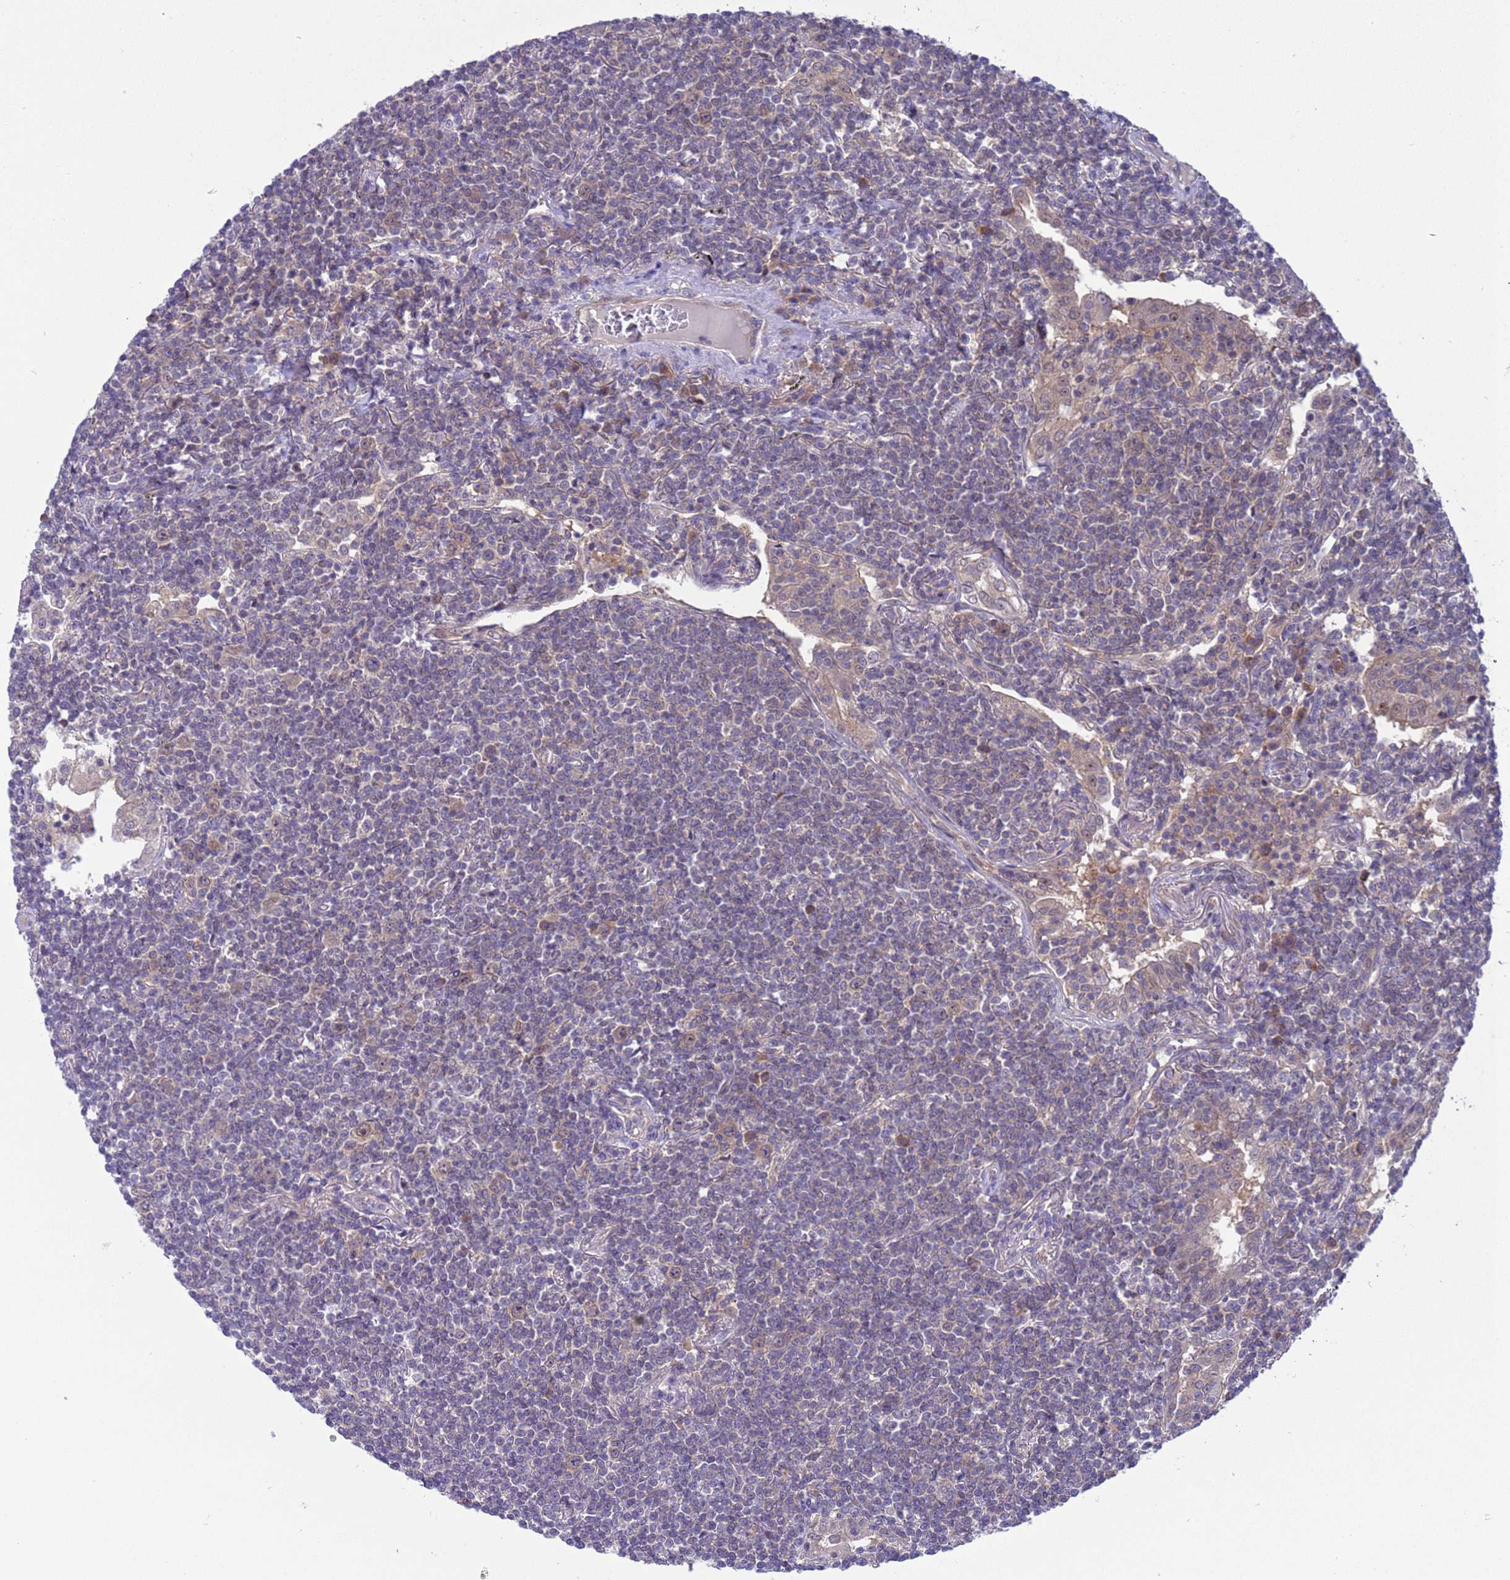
{"staining": {"intensity": "negative", "quantity": "none", "location": "none"}, "tissue": "lymphoma", "cell_type": "Tumor cells", "image_type": "cancer", "snomed": [{"axis": "morphology", "description": "Malignant lymphoma, non-Hodgkin's type, Low grade"}, {"axis": "topography", "description": "Lung"}], "caption": "IHC micrograph of neoplastic tissue: human lymphoma stained with DAB displays no significant protein positivity in tumor cells. (DAB (3,3'-diaminobenzidine) immunohistochemistry visualized using brightfield microscopy, high magnification).", "gene": "ZNF461", "patient": {"sex": "female", "age": 71}}